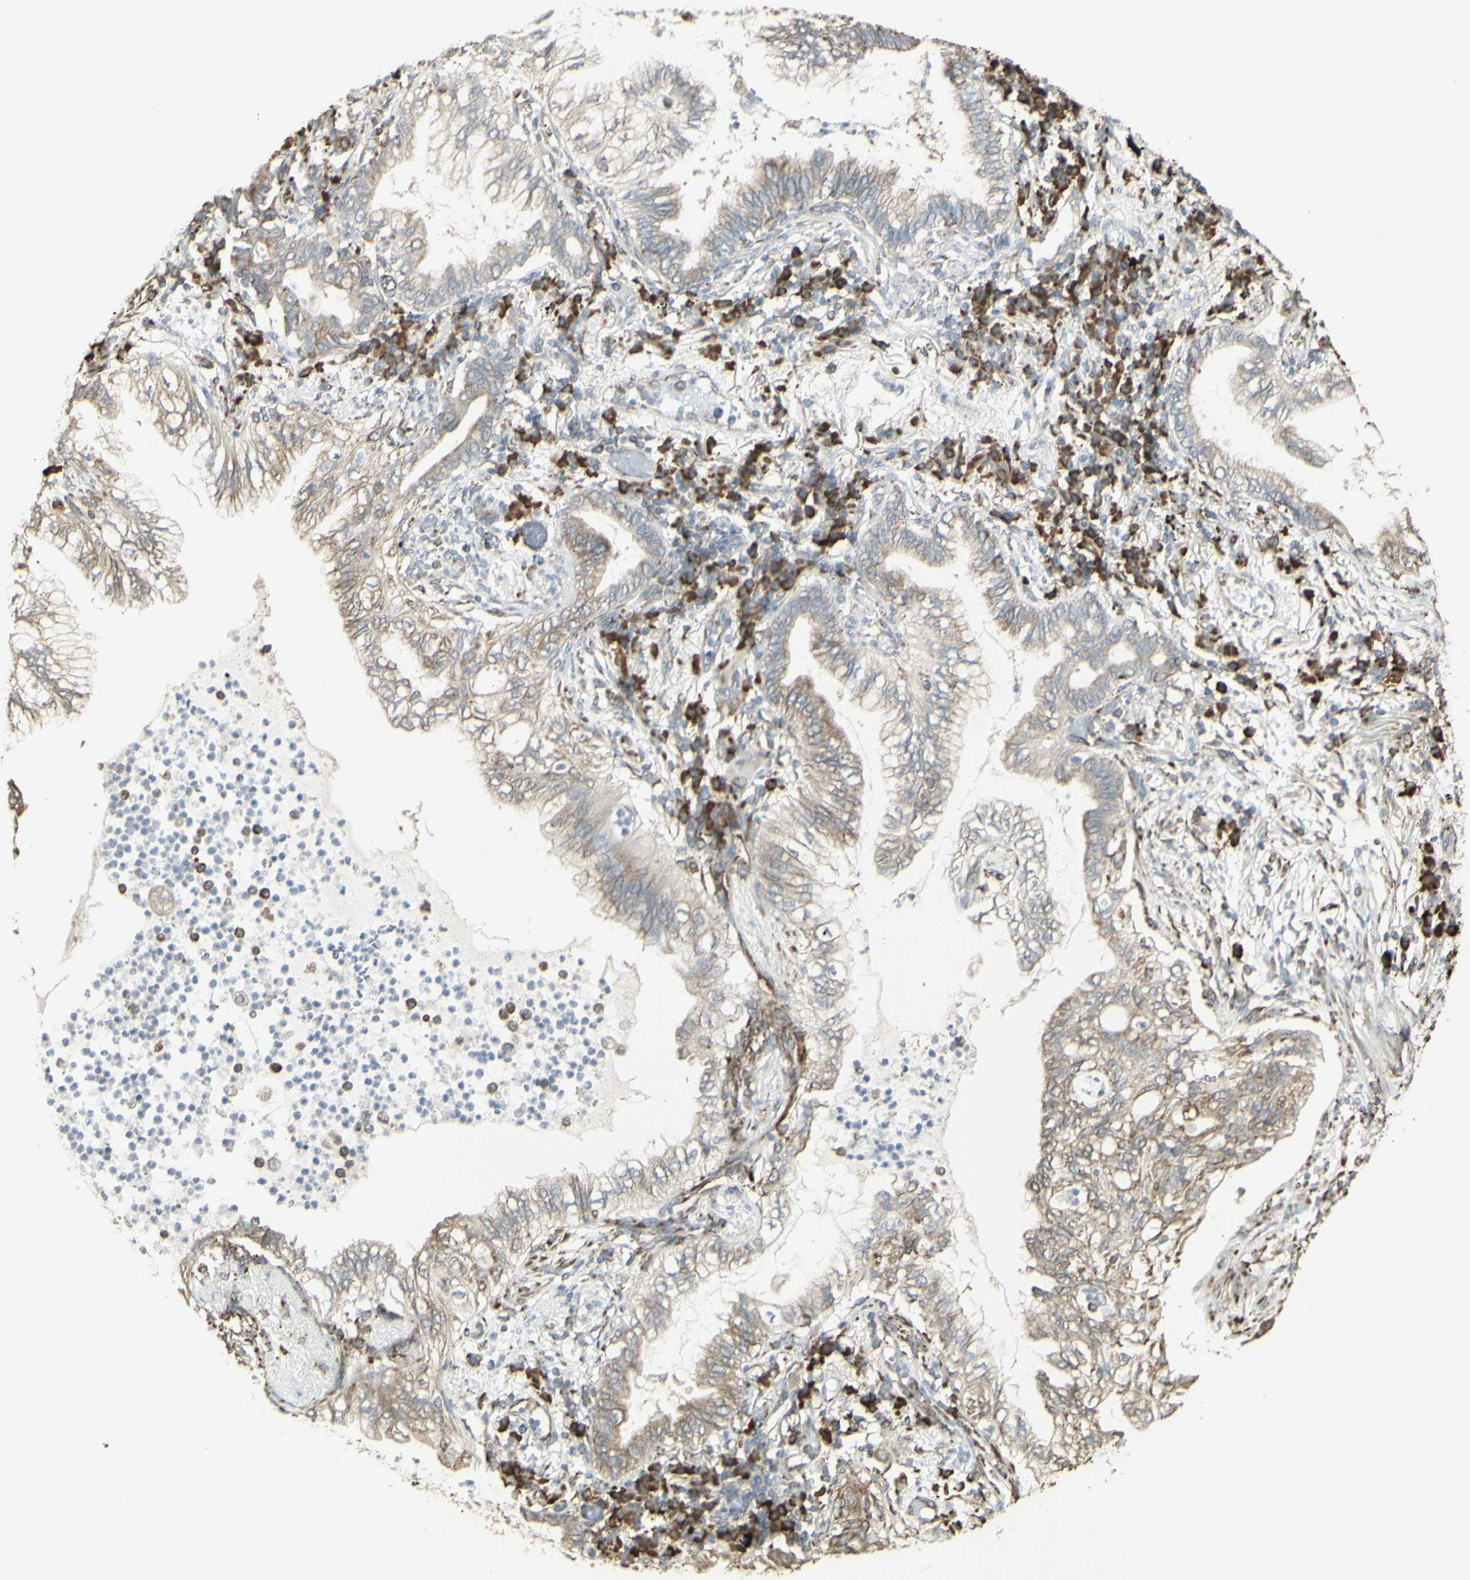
{"staining": {"intensity": "negative", "quantity": "none", "location": "none"}, "tissue": "lung cancer", "cell_type": "Tumor cells", "image_type": "cancer", "snomed": [{"axis": "morphology", "description": "Normal tissue, NOS"}, {"axis": "morphology", "description": "Adenocarcinoma, NOS"}, {"axis": "topography", "description": "Bronchus"}, {"axis": "topography", "description": "Lung"}], "caption": "High magnification brightfield microscopy of lung cancer stained with DAB (3,3'-diaminobenzidine) (brown) and counterstained with hematoxylin (blue): tumor cells show no significant expression.", "gene": "EEF1B2", "patient": {"sex": "female", "age": 70}}